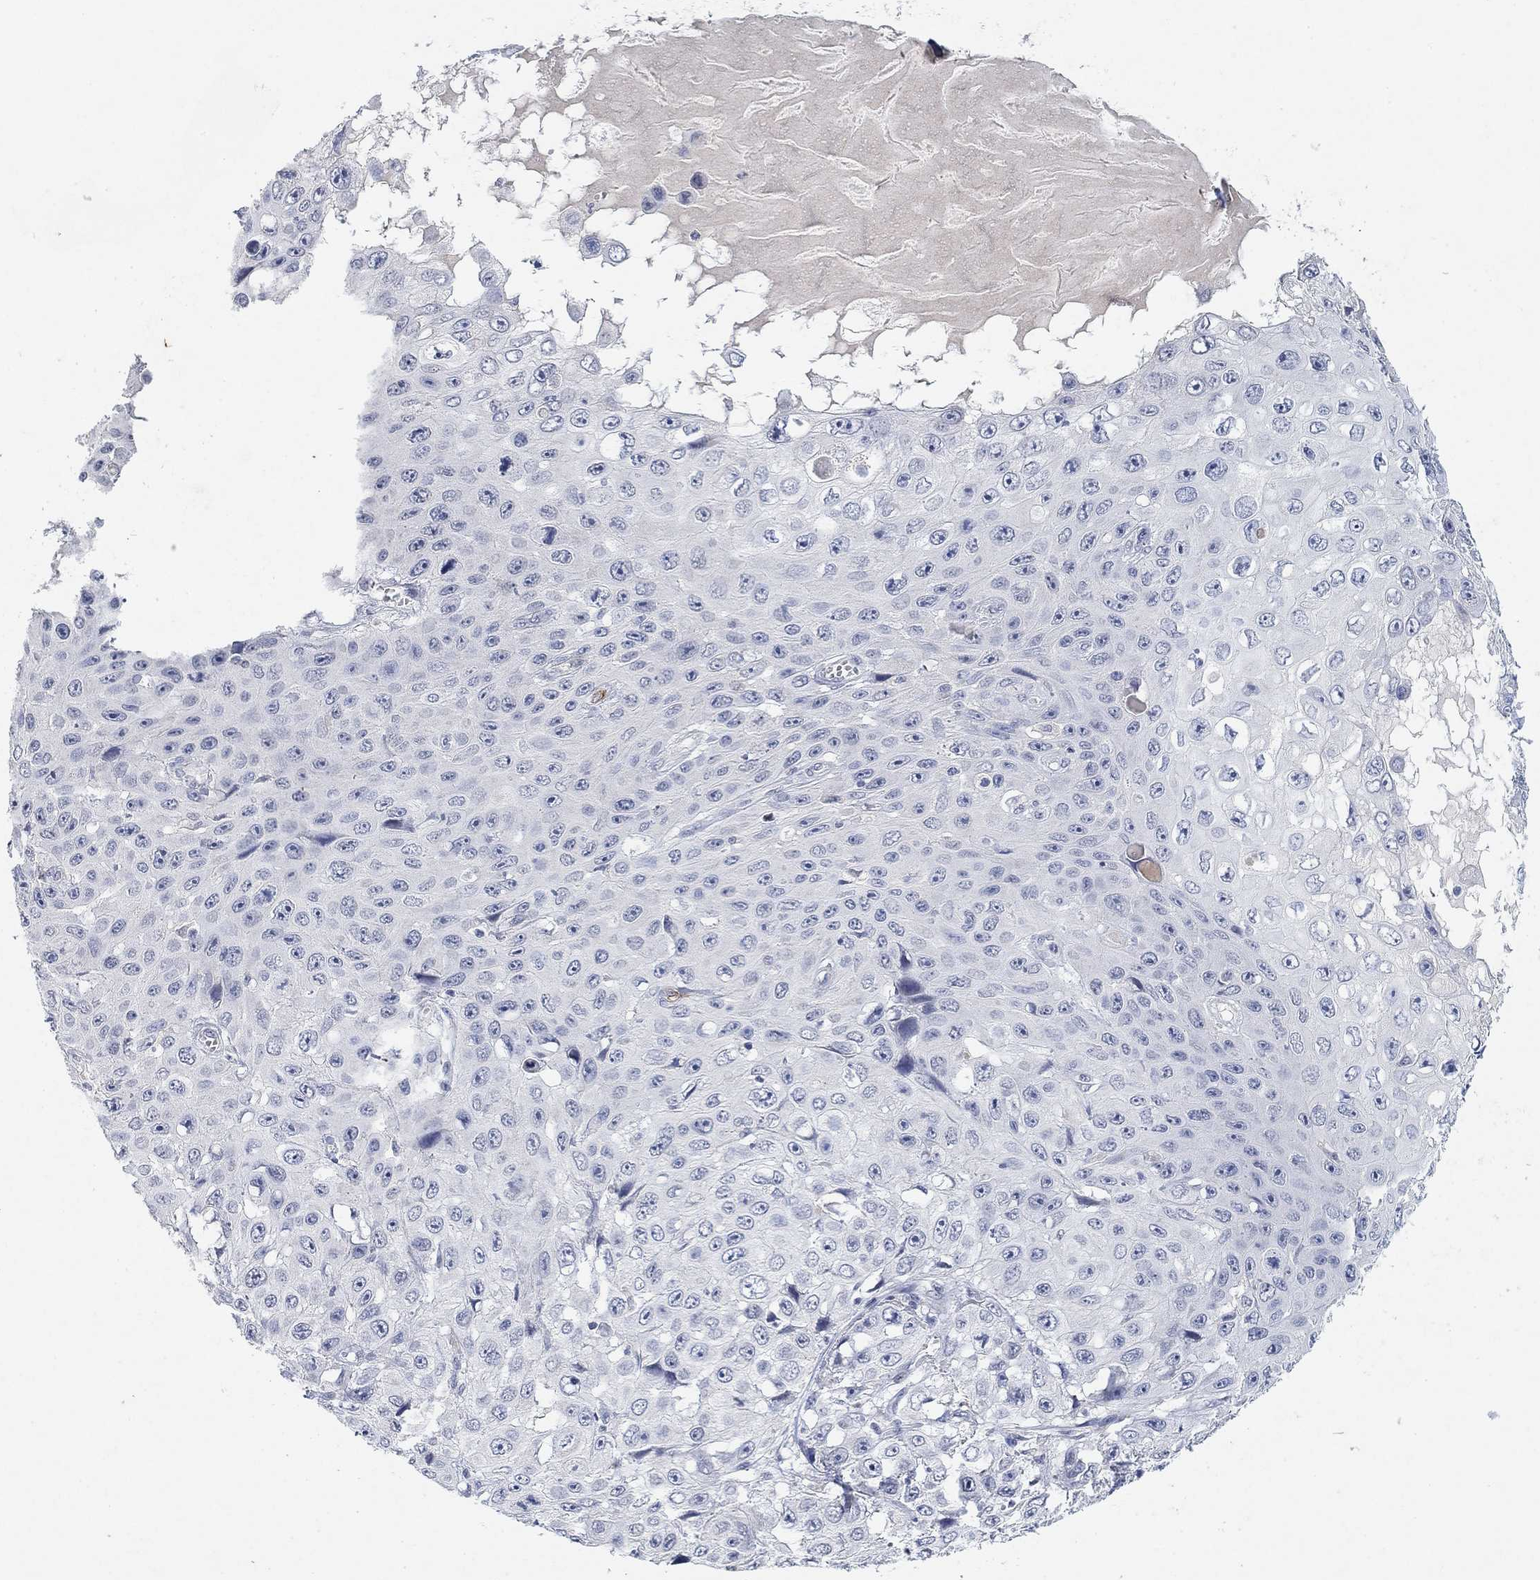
{"staining": {"intensity": "negative", "quantity": "none", "location": "none"}, "tissue": "skin cancer", "cell_type": "Tumor cells", "image_type": "cancer", "snomed": [{"axis": "morphology", "description": "Squamous cell carcinoma, NOS"}, {"axis": "topography", "description": "Skin"}], "caption": "Skin squamous cell carcinoma stained for a protein using IHC reveals no positivity tumor cells.", "gene": "VAT1L", "patient": {"sex": "male", "age": 82}}